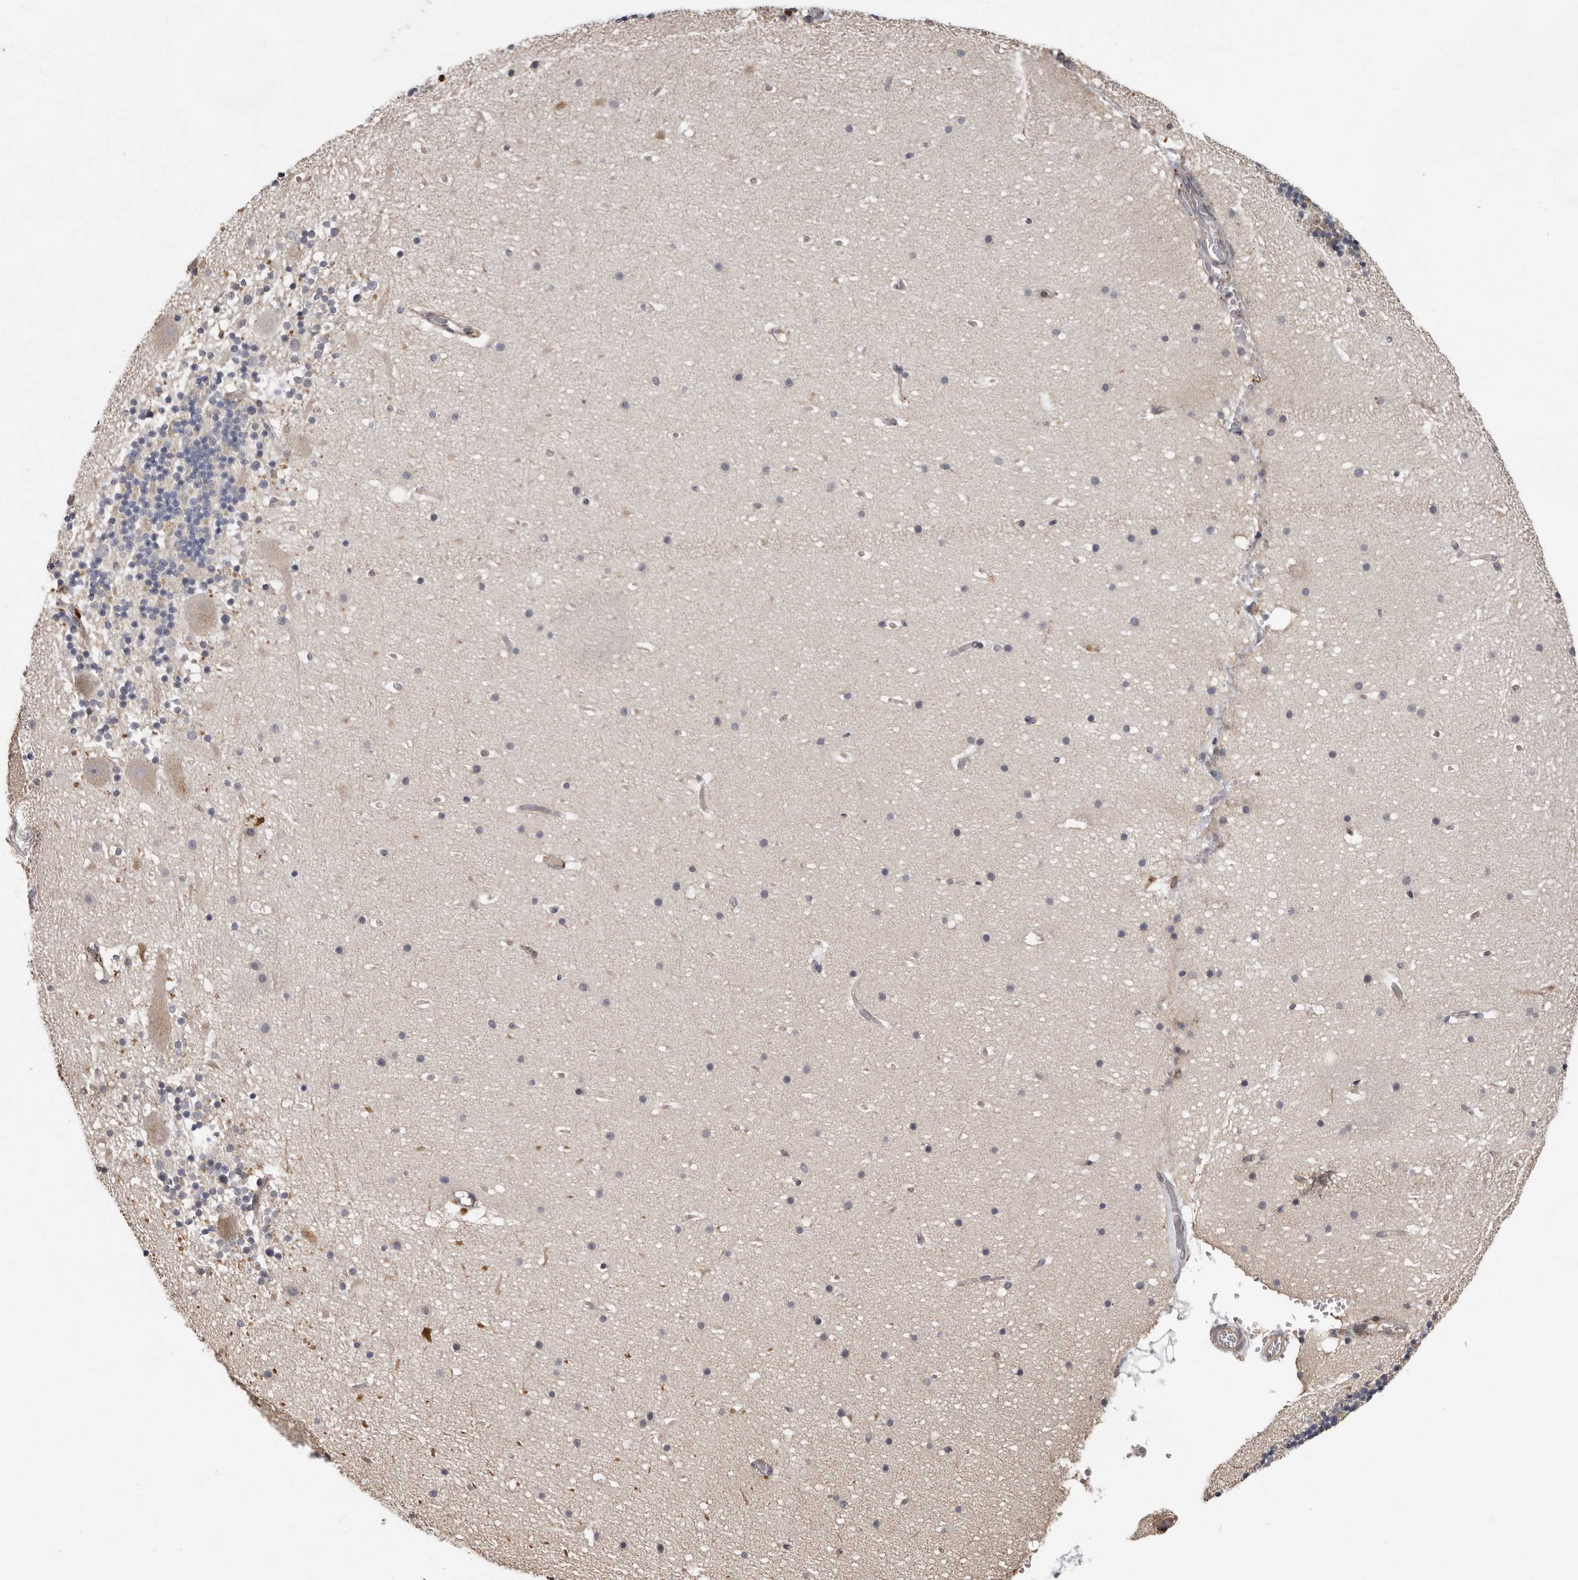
{"staining": {"intensity": "negative", "quantity": "none", "location": "none"}, "tissue": "cerebellum", "cell_type": "Cells in granular layer", "image_type": "normal", "snomed": [{"axis": "morphology", "description": "Normal tissue, NOS"}, {"axis": "topography", "description": "Cerebellum"}], "caption": "IHC of unremarkable human cerebellum exhibits no expression in cells in granular layer. The staining was performed using DAB to visualize the protein expression in brown, while the nuclei were stained in blue with hematoxylin (Magnification: 20x).", "gene": "MTF1", "patient": {"sex": "male", "age": 57}}